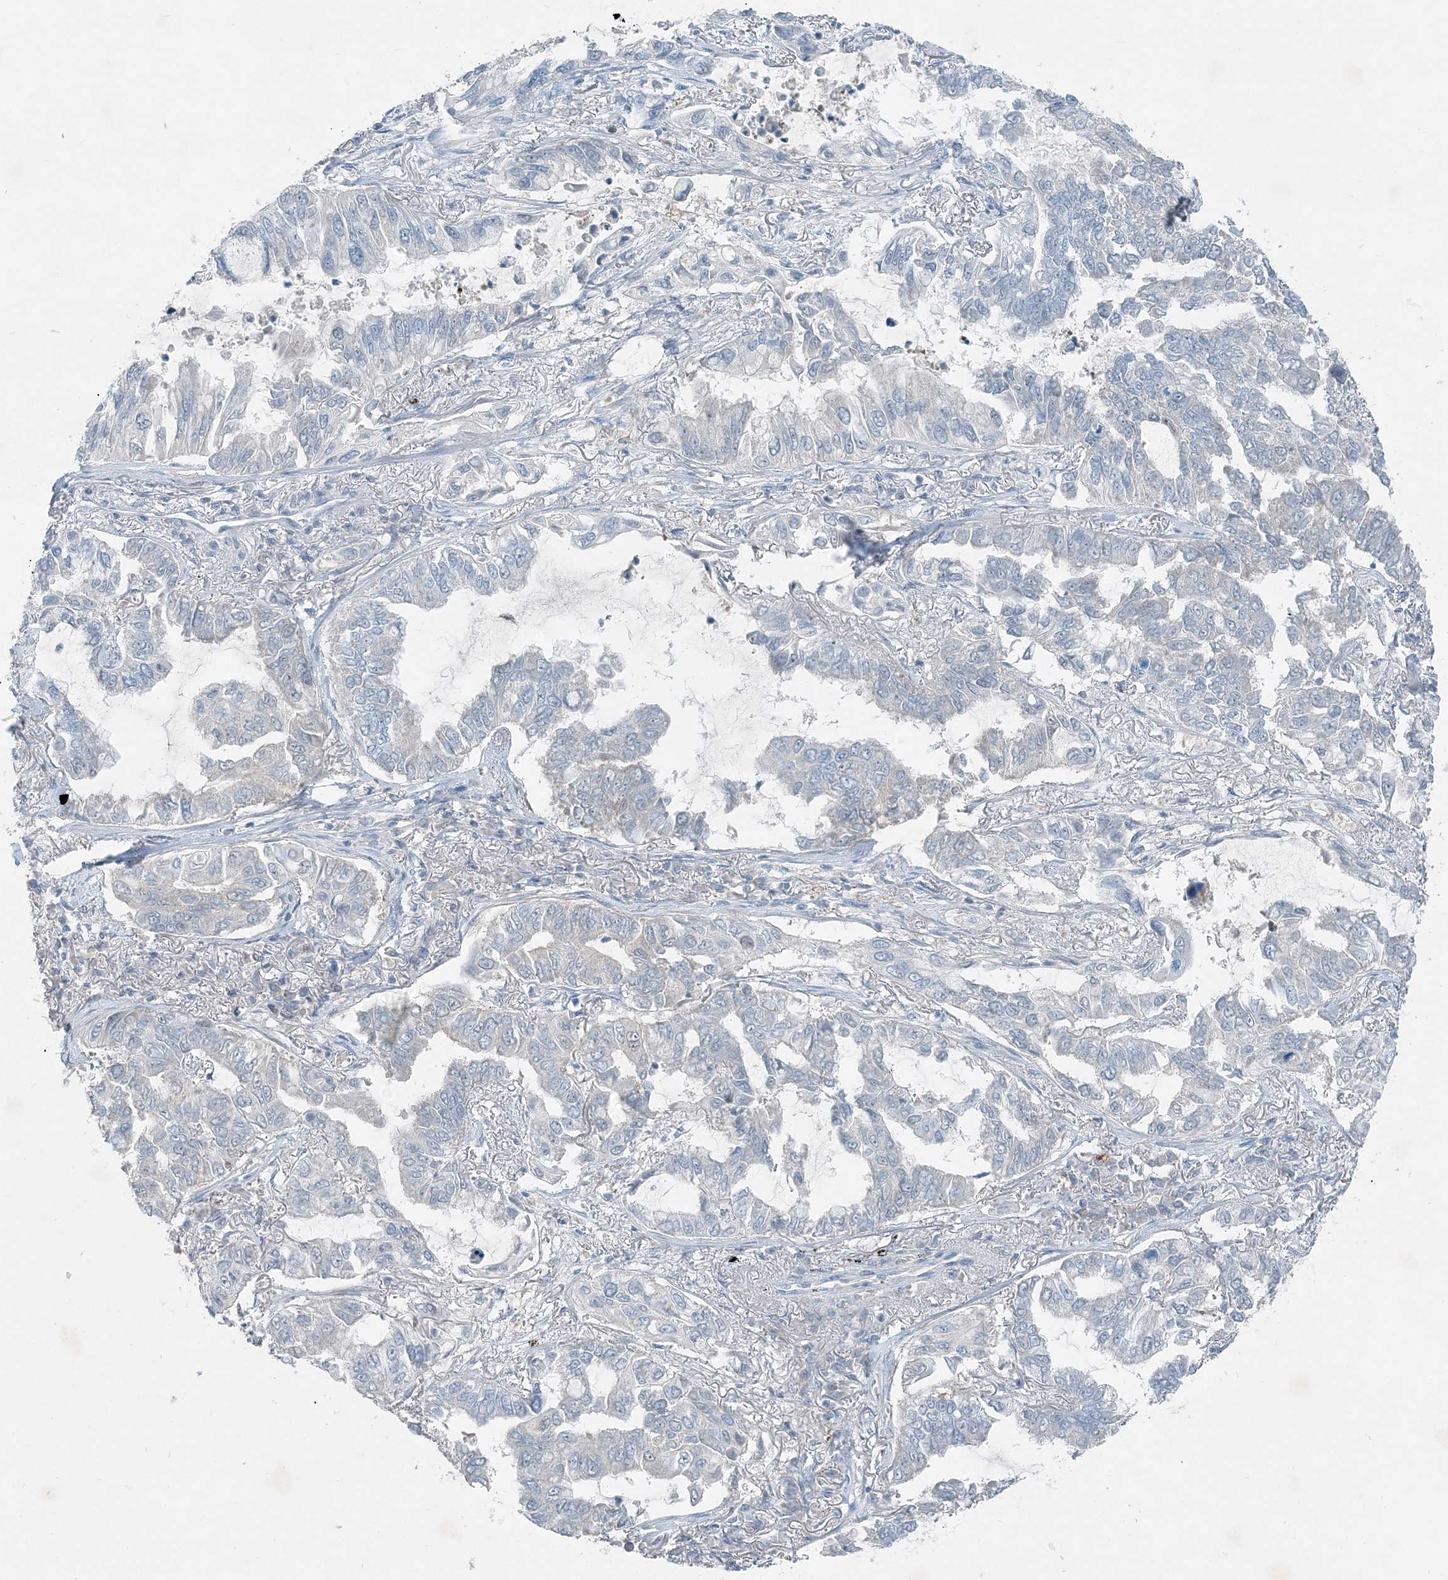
{"staining": {"intensity": "negative", "quantity": "none", "location": "none"}, "tissue": "lung cancer", "cell_type": "Tumor cells", "image_type": "cancer", "snomed": [{"axis": "morphology", "description": "Adenocarcinoma, NOS"}, {"axis": "topography", "description": "Lung"}], "caption": "Lung cancer (adenocarcinoma) was stained to show a protein in brown. There is no significant positivity in tumor cells. (Brightfield microscopy of DAB IHC at high magnification).", "gene": "ARMH1", "patient": {"sex": "male", "age": 64}}